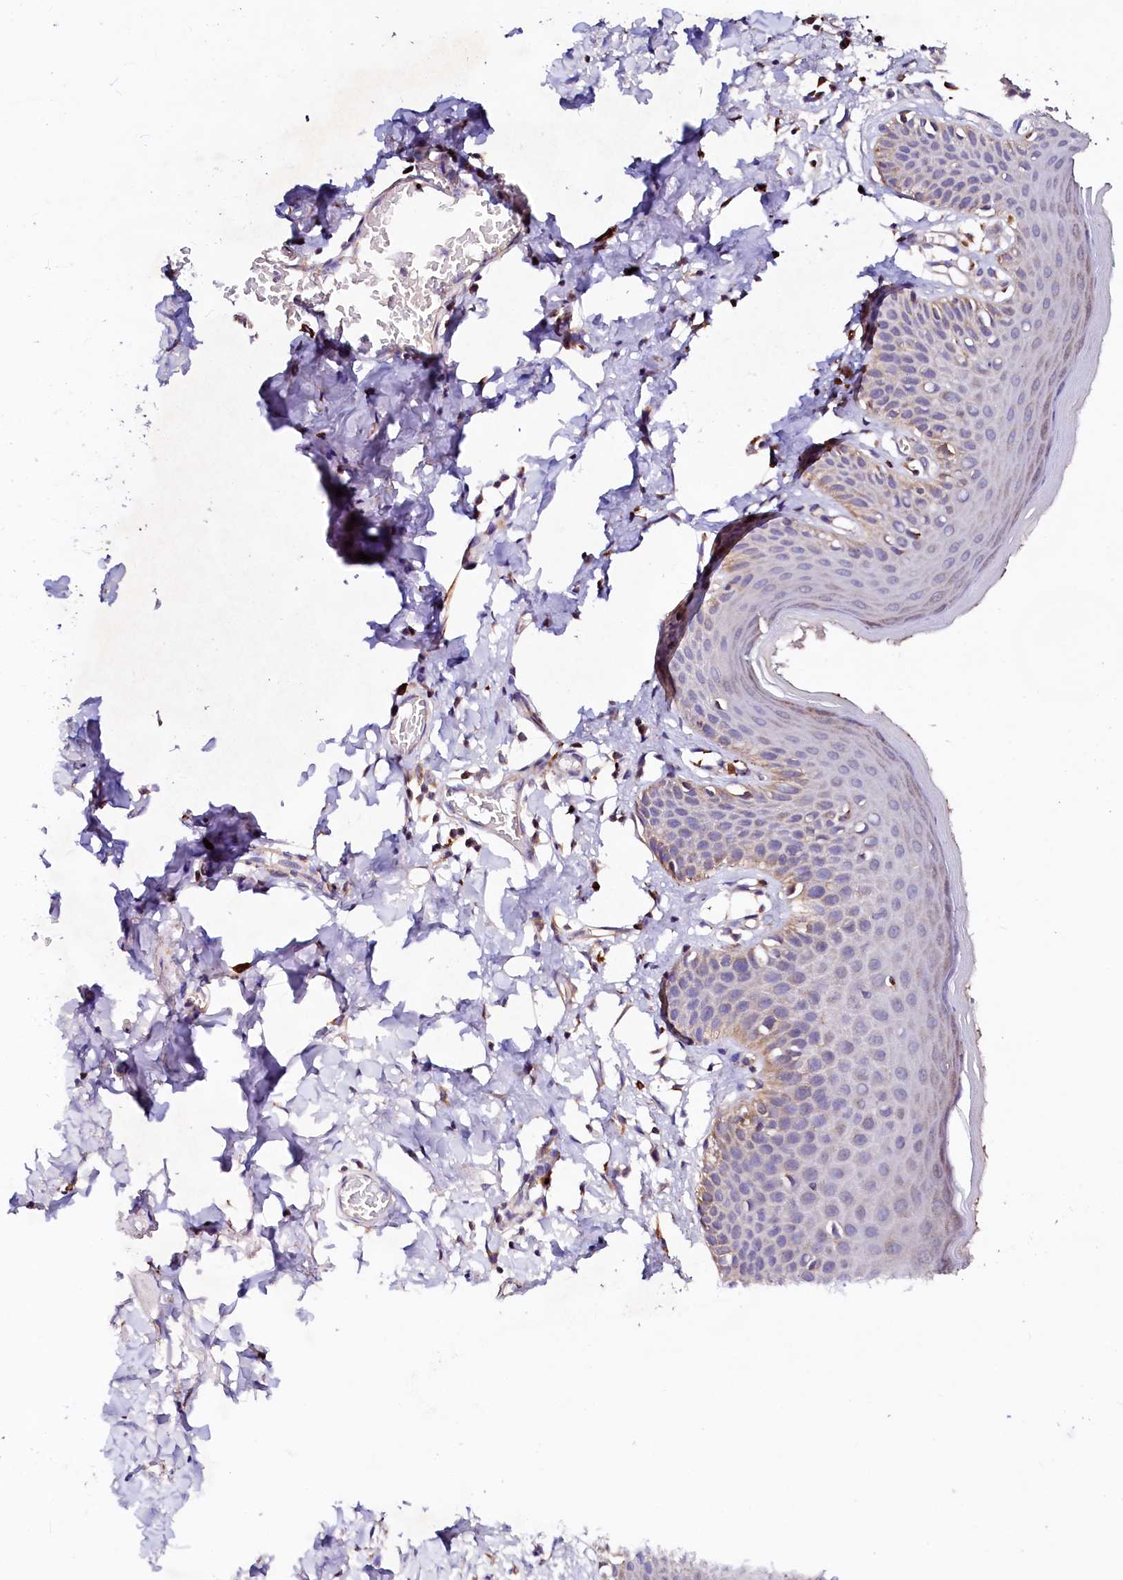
{"staining": {"intensity": "moderate", "quantity": "<25%", "location": "cytoplasmic/membranous"}, "tissue": "skin", "cell_type": "Epidermal cells", "image_type": "normal", "snomed": [{"axis": "morphology", "description": "Normal tissue, NOS"}, {"axis": "topography", "description": "Vulva"}], "caption": "Epidermal cells exhibit moderate cytoplasmic/membranous expression in approximately <25% of cells in benign skin.", "gene": "ST3GAL1", "patient": {"sex": "female", "age": 66}}